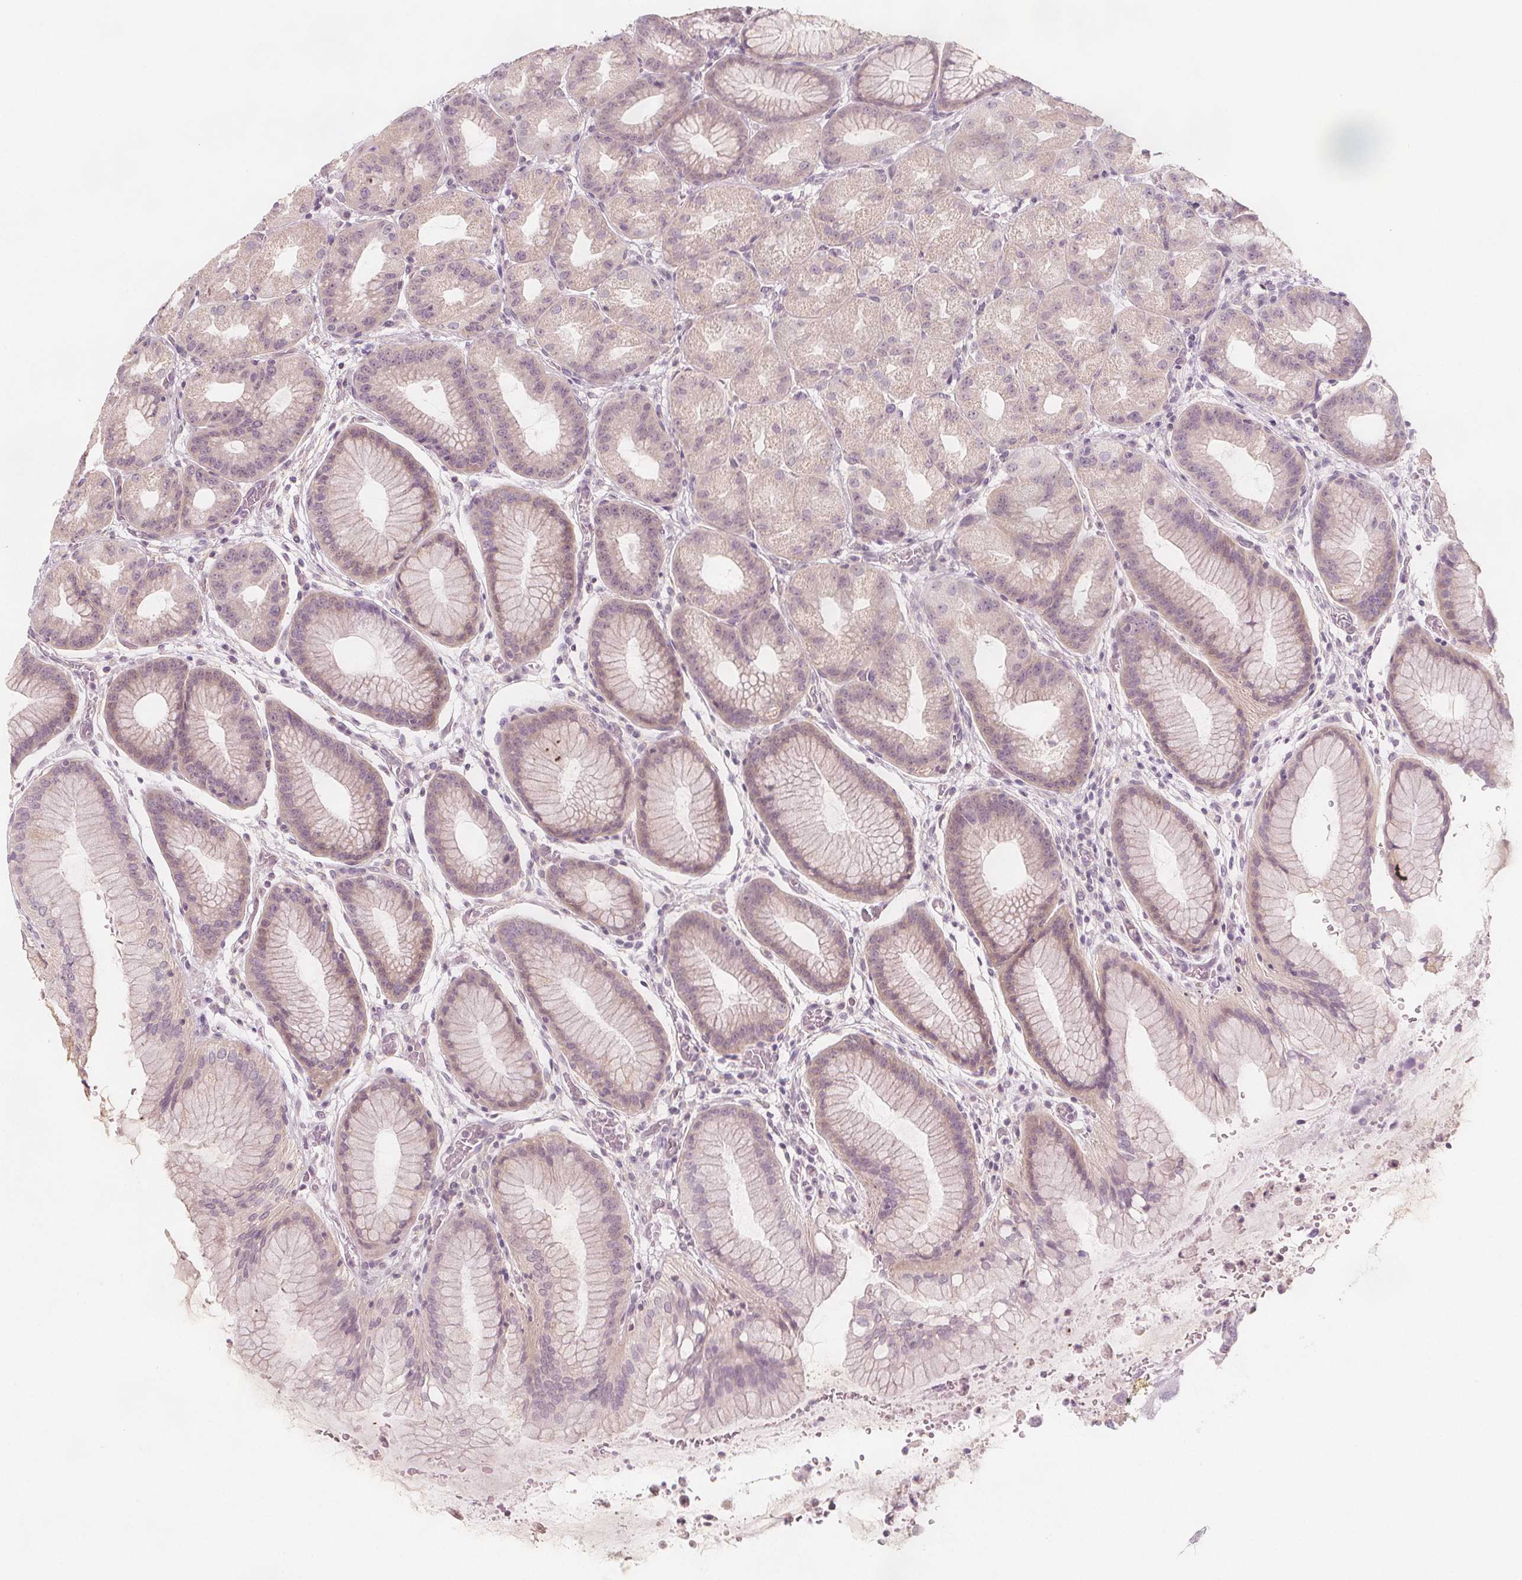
{"staining": {"intensity": "weak", "quantity": "<25%", "location": "cytoplasmic/membranous"}, "tissue": "stomach", "cell_type": "Glandular cells", "image_type": "normal", "snomed": [{"axis": "morphology", "description": "Normal tissue, NOS"}, {"axis": "topography", "description": "Stomach, upper"}, {"axis": "topography", "description": "Stomach"}], "caption": "Protein analysis of unremarkable stomach demonstrates no significant positivity in glandular cells. (DAB IHC with hematoxylin counter stain).", "gene": "C1orf167", "patient": {"sex": "male", "age": 48}}